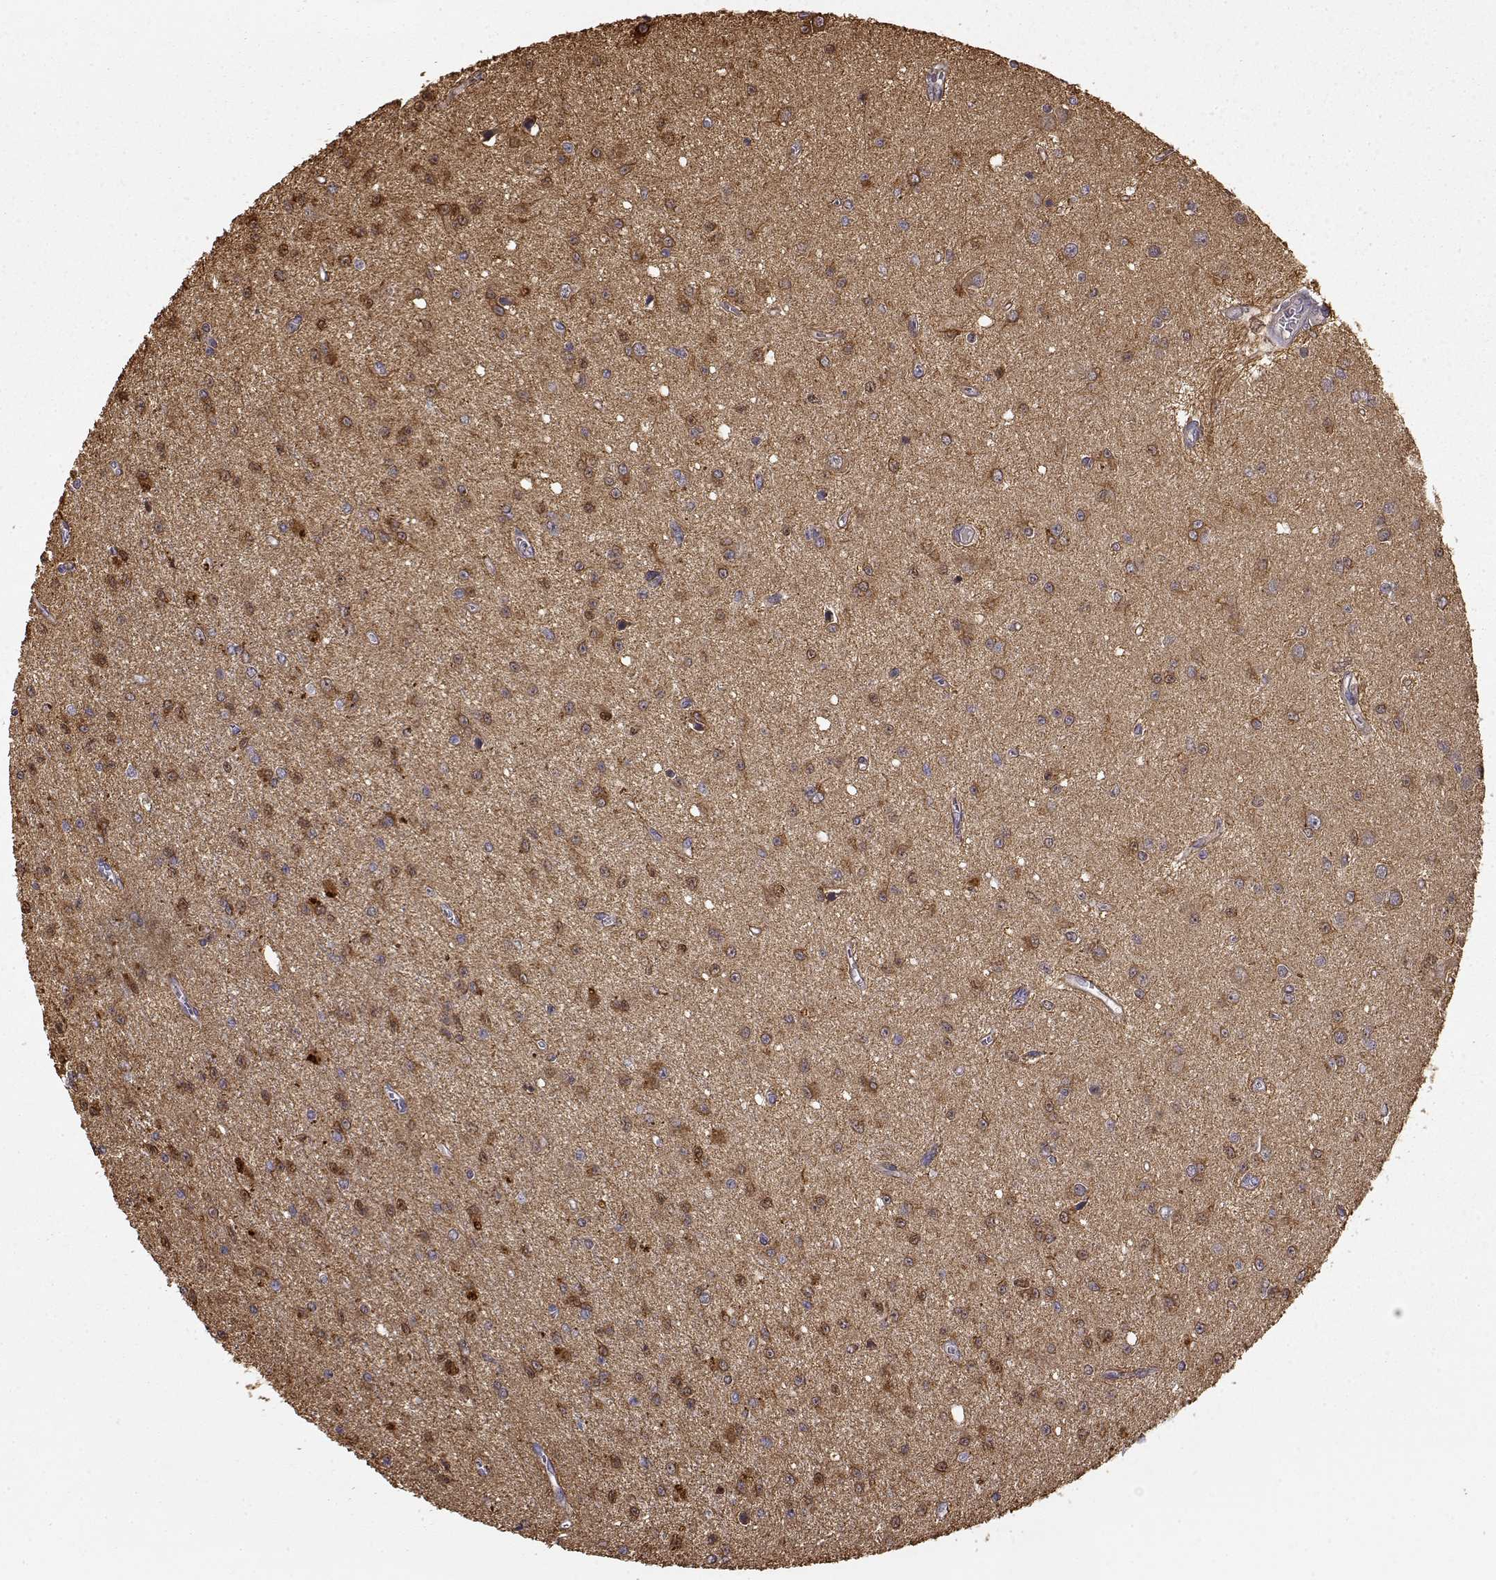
{"staining": {"intensity": "moderate", "quantity": ">75%", "location": "cytoplasmic/membranous"}, "tissue": "glioma", "cell_type": "Tumor cells", "image_type": "cancer", "snomed": [{"axis": "morphology", "description": "Glioma, malignant, Low grade"}, {"axis": "topography", "description": "Brain"}], "caption": "Immunohistochemical staining of human glioma exhibits medium levels of moderate cytoplasmic/membranous protein expression in approximately >75% of tumor cells.", "gene": "CRIM1", "patient": {"sex": "female", "age": 45}}